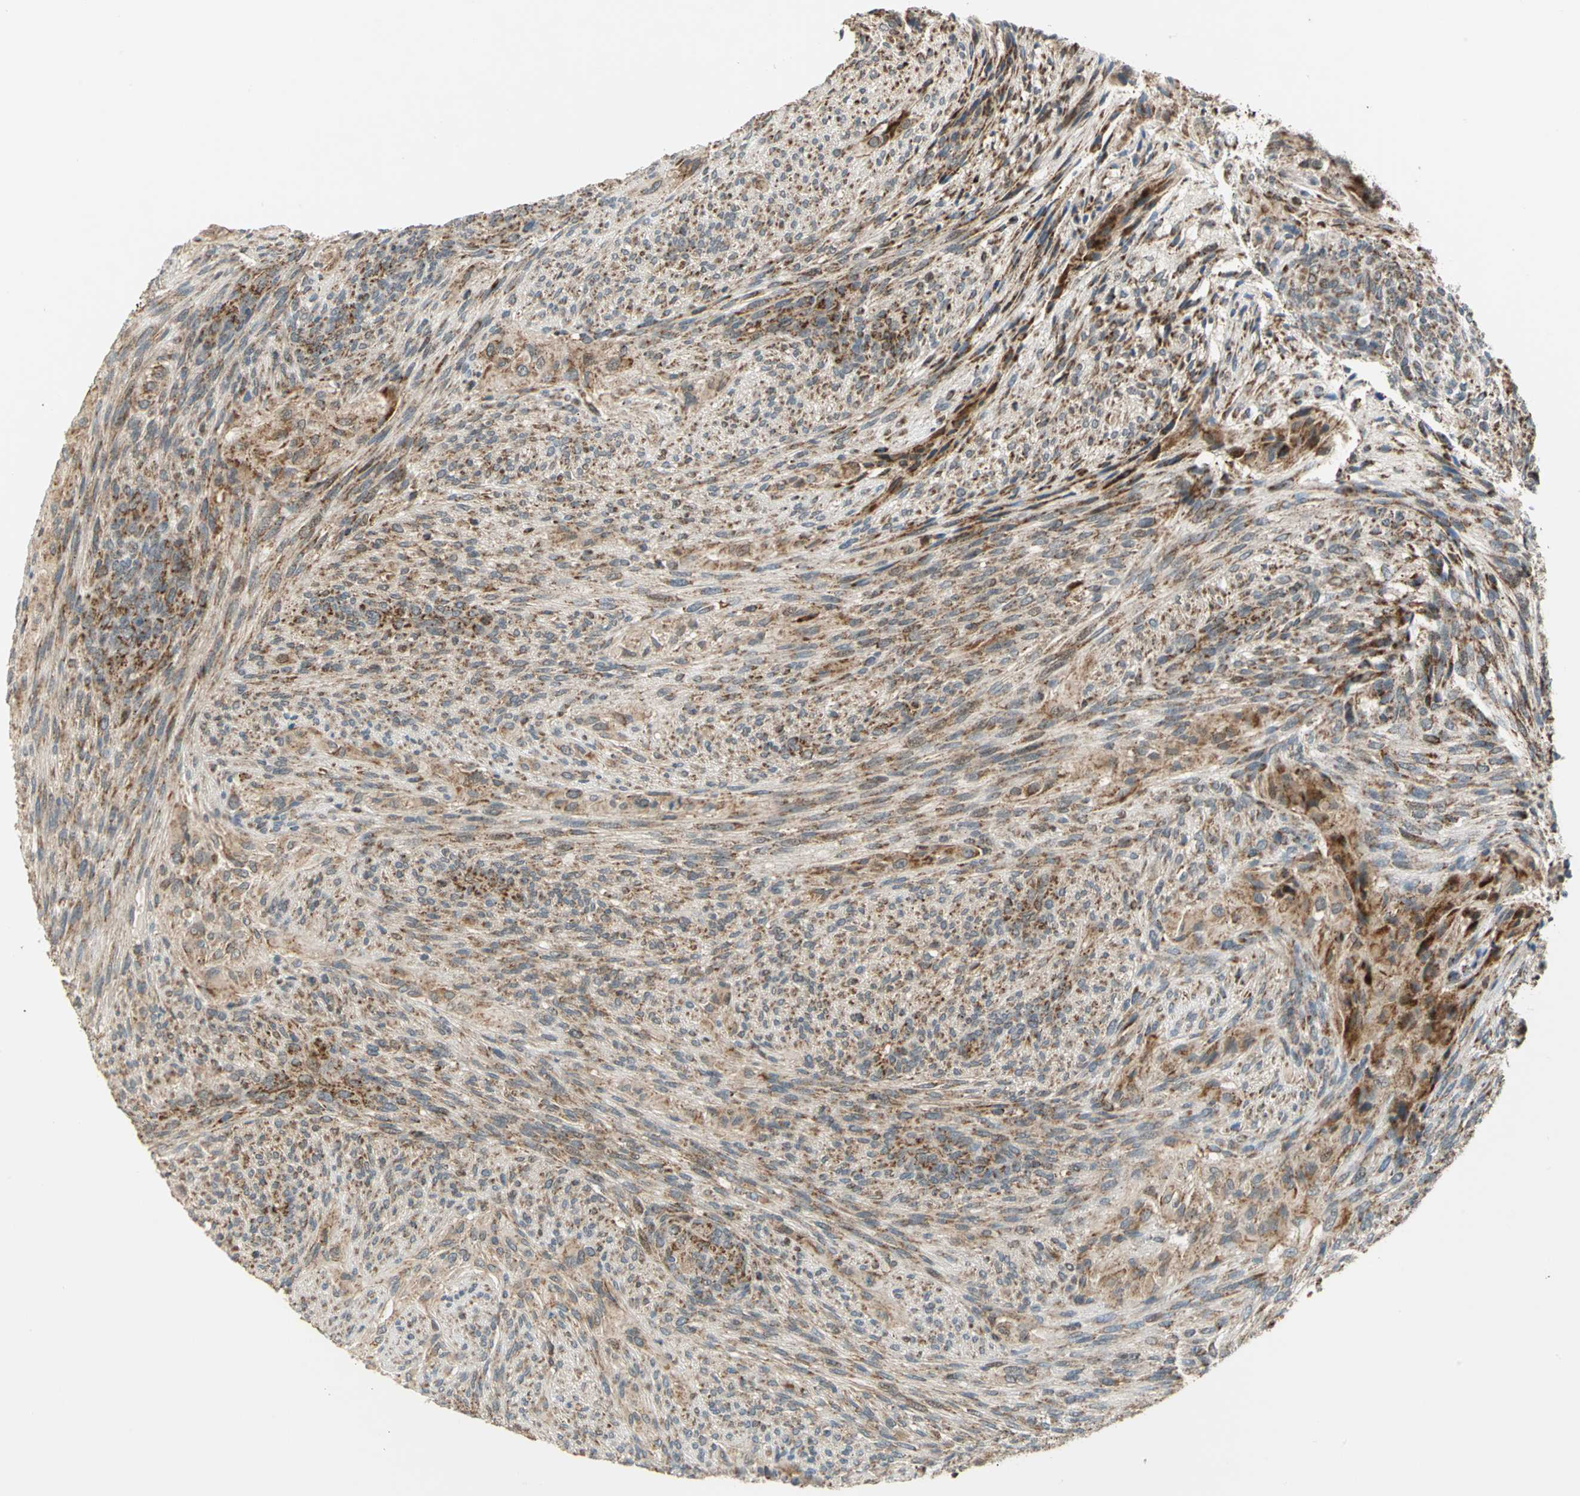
{"staining": {"intensity": "moderate", "quantity": ">75%", "location": "cytoplasmic/membranous"}, "tissue": "glioma", "cell_type": "Tumor cells", "image_type": "cancer", "snomed": [{"axis": "morphology", "description": "Glioma, malignant, High grade"}, {"axis": "topography", "description": "Cerebral cortex"}], "caption": "Immunohistochemistry (IHC) of human glioma exhibits medium levels of moderate cytoplasmic/membranous expression in approximately >75% of tumor cells.", "gene": "MRPS22", "patient": {"sex": "female", "age": 55}}